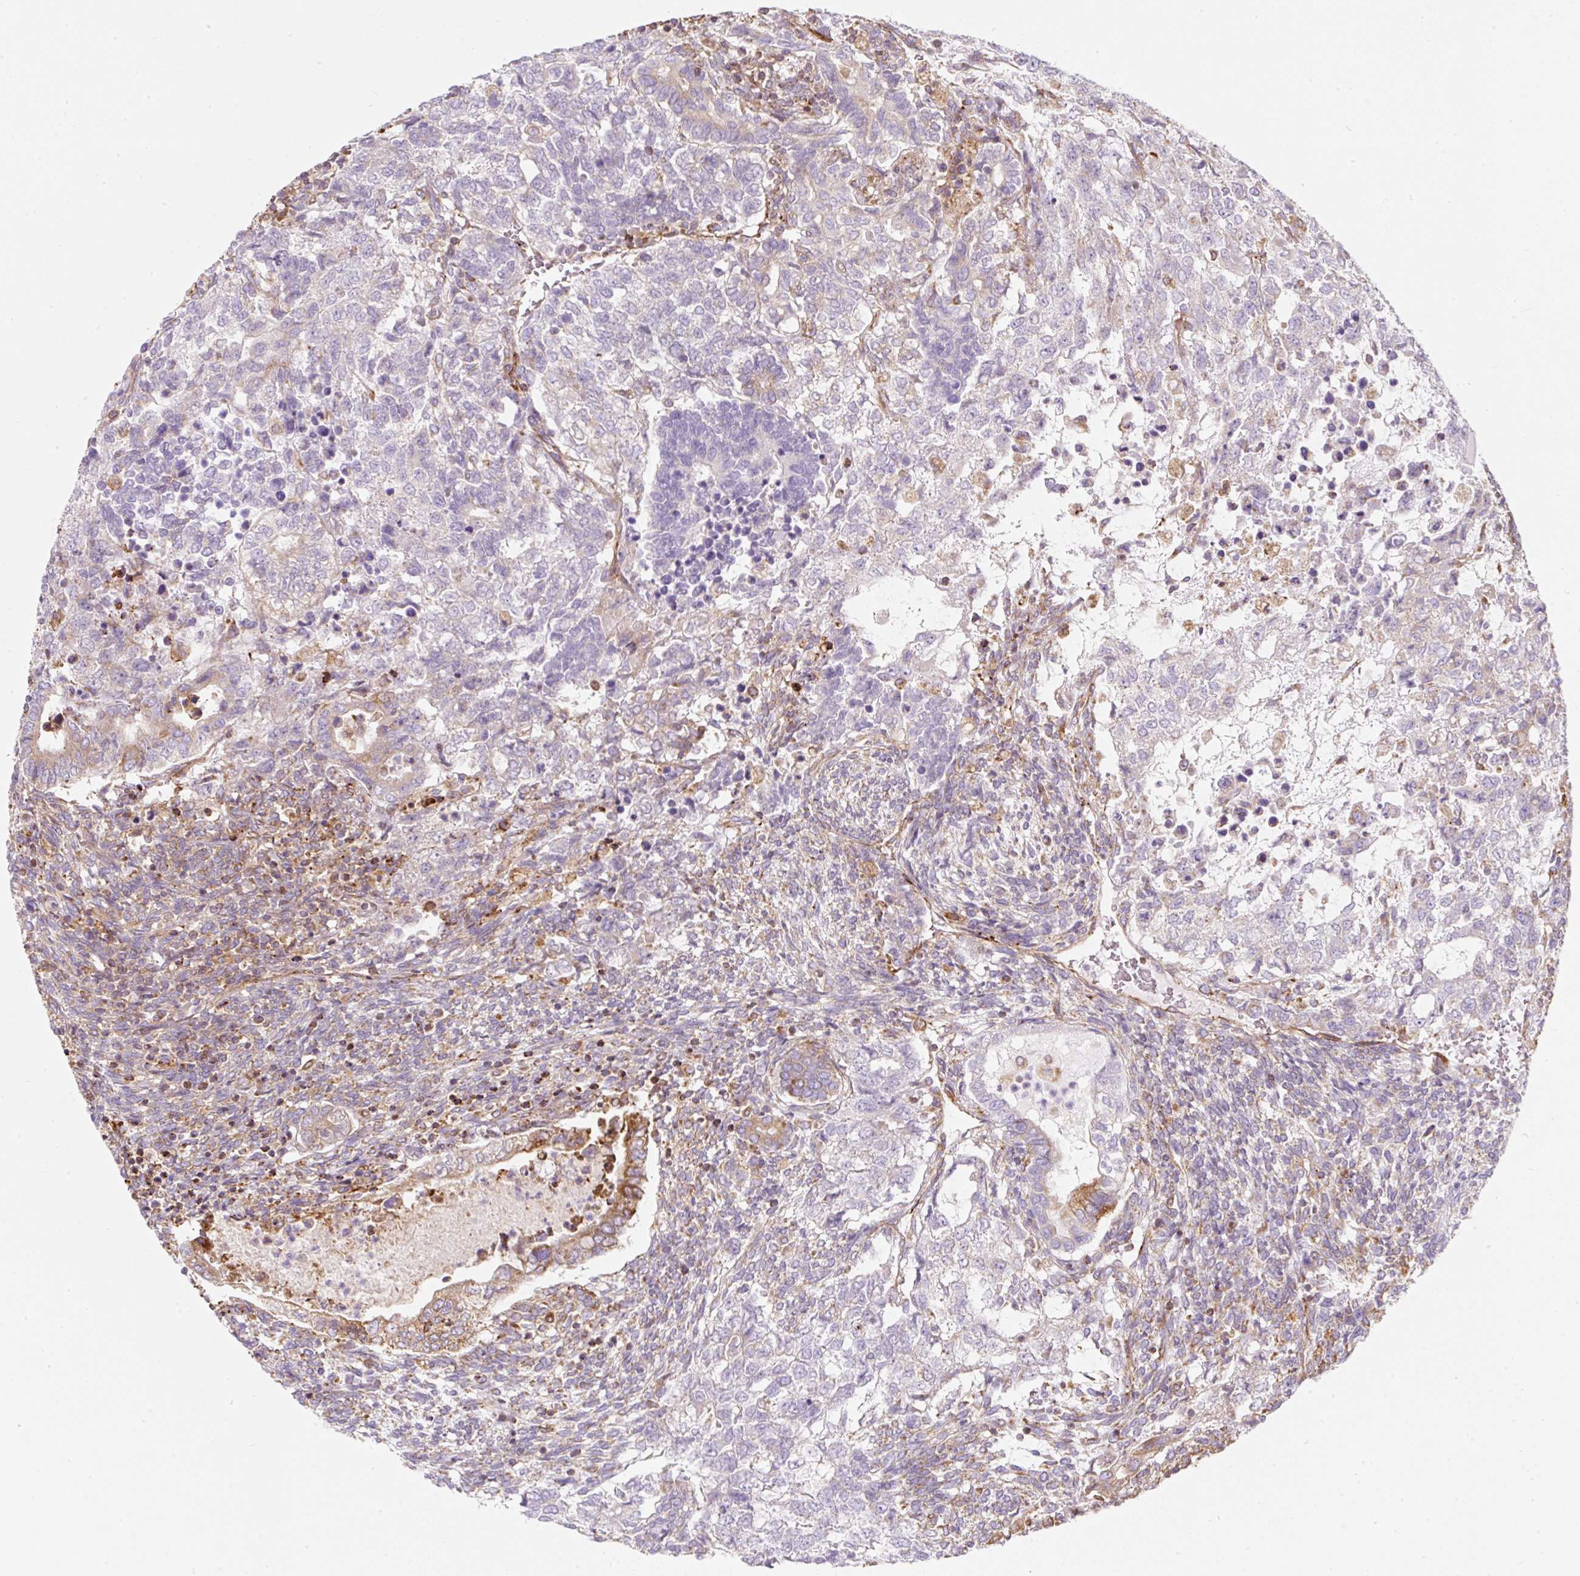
{"staining": {"intensity": "moderate", "quantity": "<25%", "location": "cytoplasmic/membranous"}, "tissue": "testis cancer", "cell_type": "Tumor cells", "image_type": "cancer", "snomed": [{"axis": "morphology", "description": "Carcinoma, Embryonal, NOS"}, {"axis": "topography", "description": "Testis"}], "caption": "Tumor cells display low levels of moderate cytoplasmic/membranous expression in about <25% of cells in testis cancer.", "gene": "ERAP2", "patient": {"sex": "male", "age": 23}}